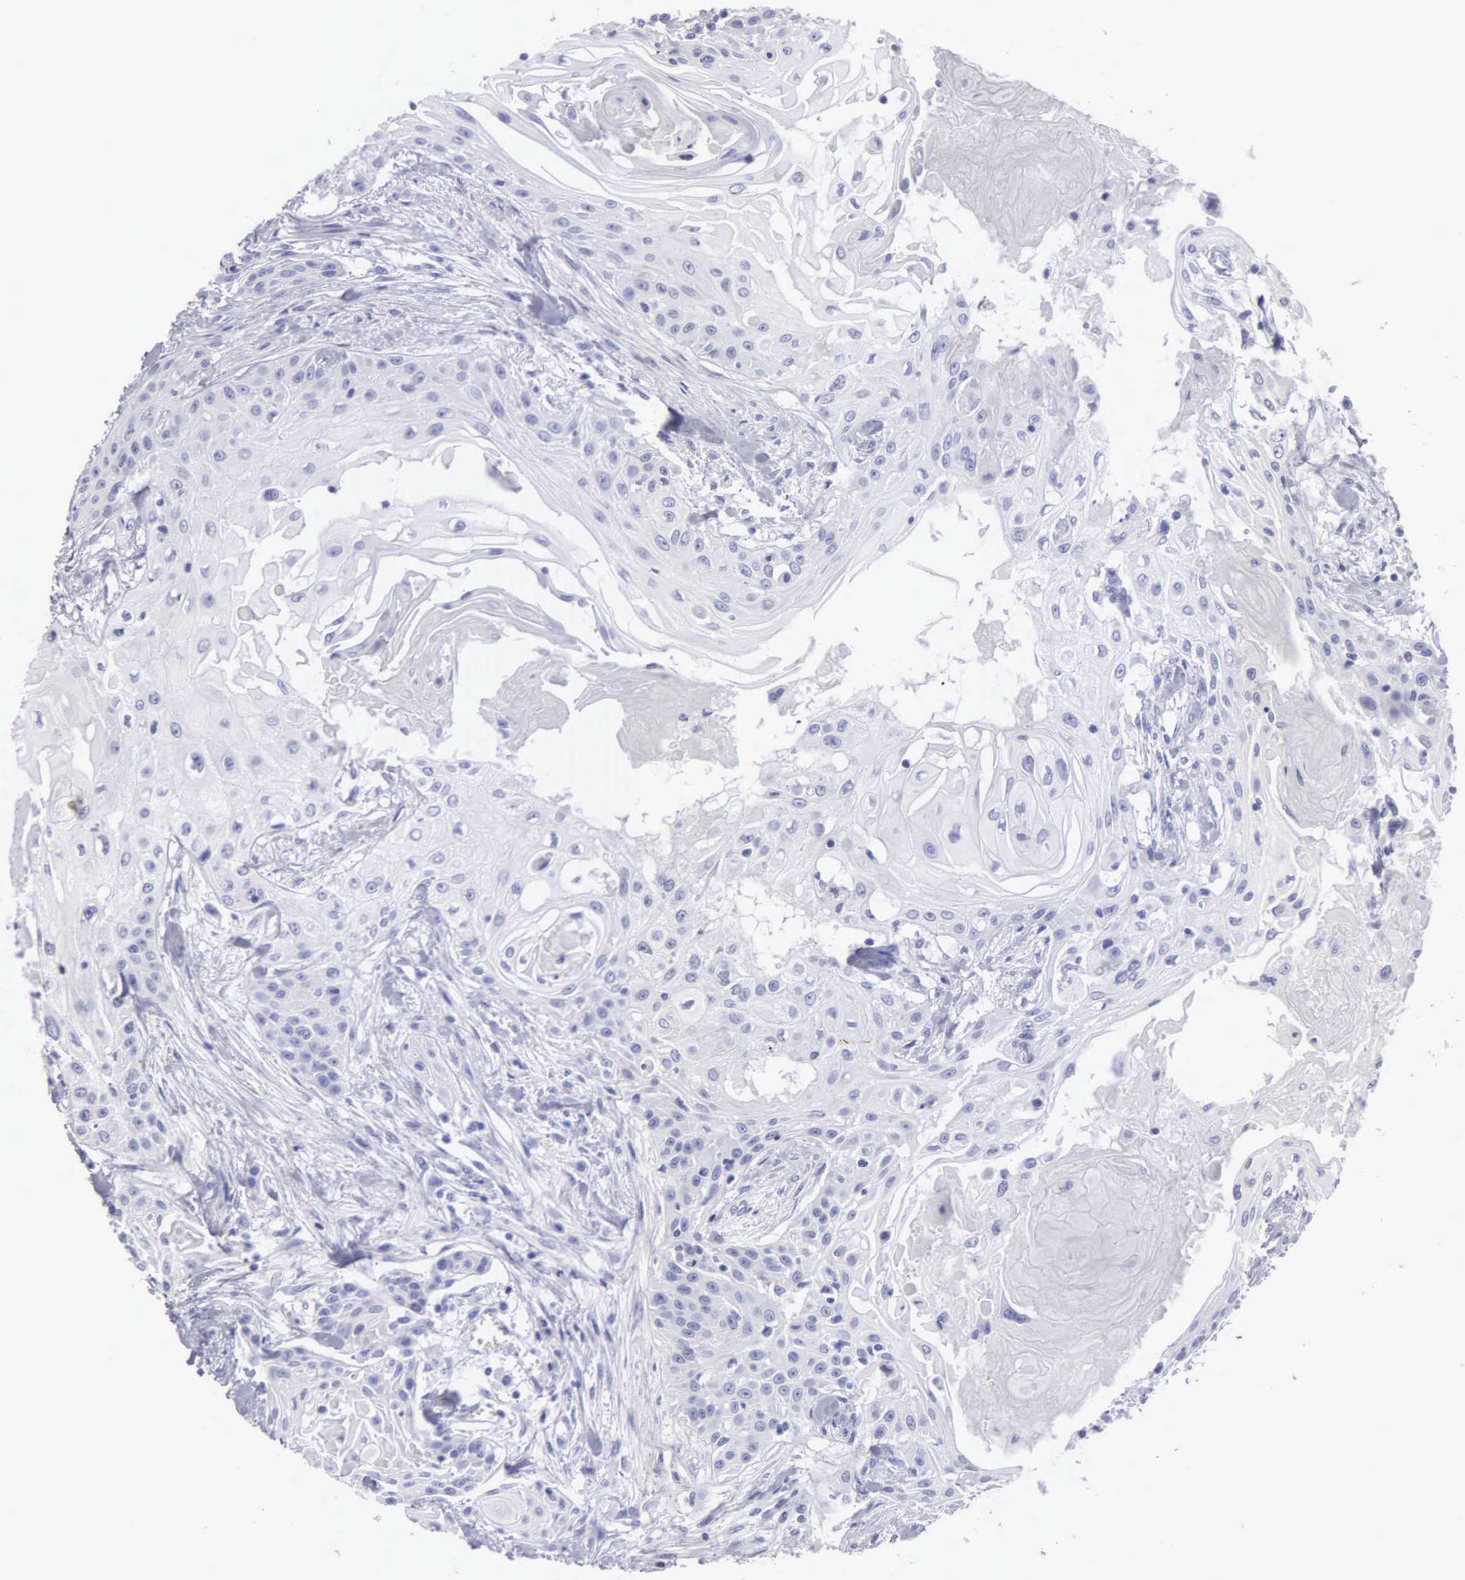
{"staining": {"intensity": "negative", "quantity": "none", "location": "none"}, "tissue": "head and neck cancer", "cell_type": "Tumor cells", "image_type": "cancer", "snomed": [{"axis": "morphology", "description": "Squamous cell carcinoma, NOS"}, {"axis": "morphology", "description": "Squamous cell carcinoma, metastatic, NOS"}, {"axis": "topography", "description": "Lymph node"}, {"axis": "topography", "description": "Salivary gland"}, {"axis": "topography", "description": "Head-Neck"}], "caption": "Squamous cell carcinoma (head and neck) stained for a protein using IHC displays no positivity tumor cells.", "gene": "FBLN5", "patient": {"sex": "female", "age": 74}}